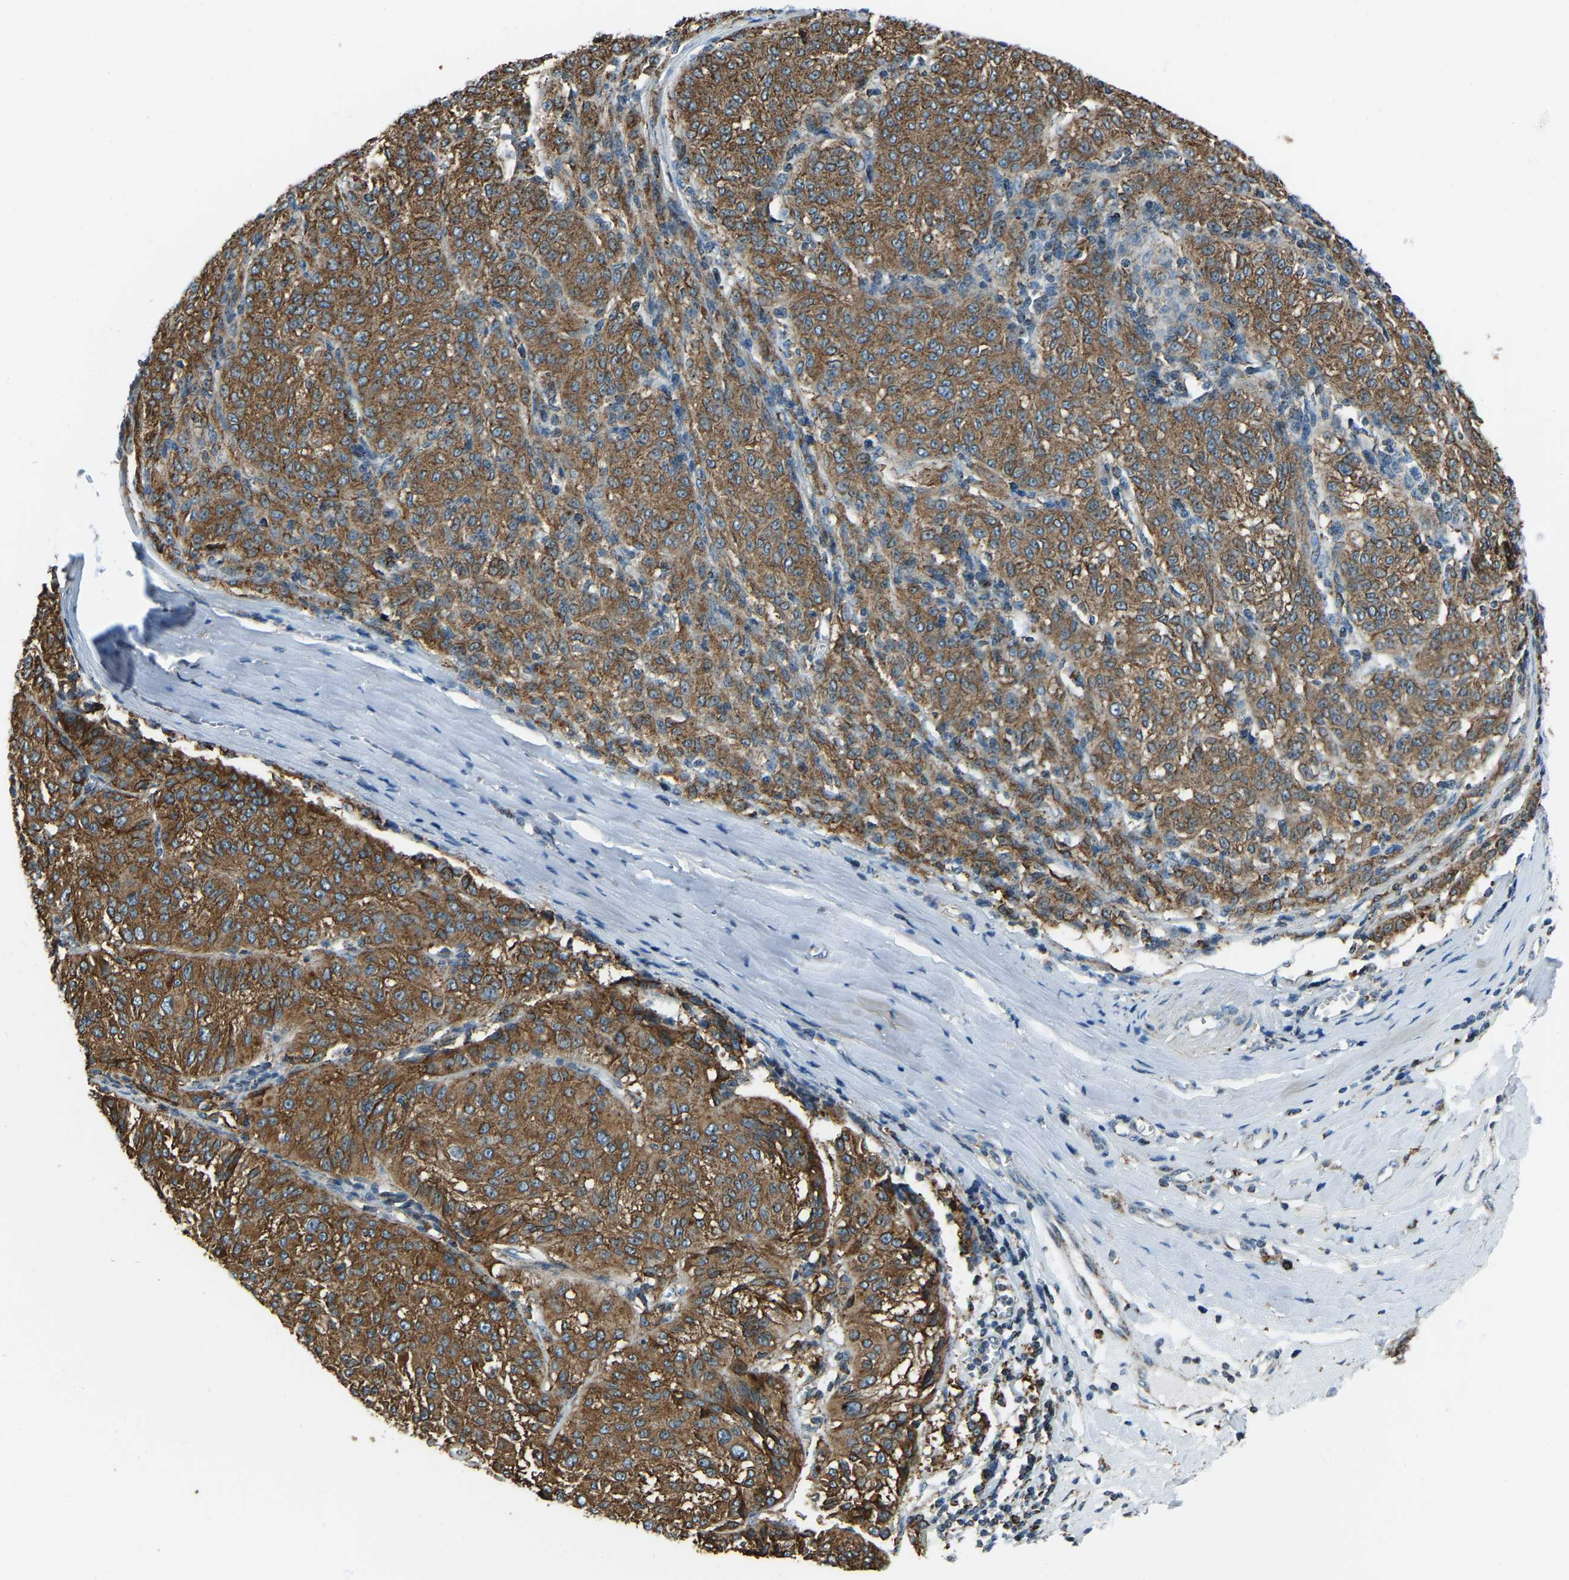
{"staining": {"intensity": "moderate", "quantity": ">75%", "location": "cytoplasmic/membranous"}, "tissue": "melanoma", "cell_type": "Tumor cells", "image_type": "cancer", "snomed": [{"axis": "morphology", "description": "Malignant melanoma, NOS"}, {"axis": "topography", "description": "Skin"}], "caption": "Immunohistochemical staining of human malignant melanoma exhibits medium levels of moderate cytoplasmic/membranous expression in approximately >75% of tumor cells.", "gene": "RBM33", "patient": {"sex": "female", "age": 72}}